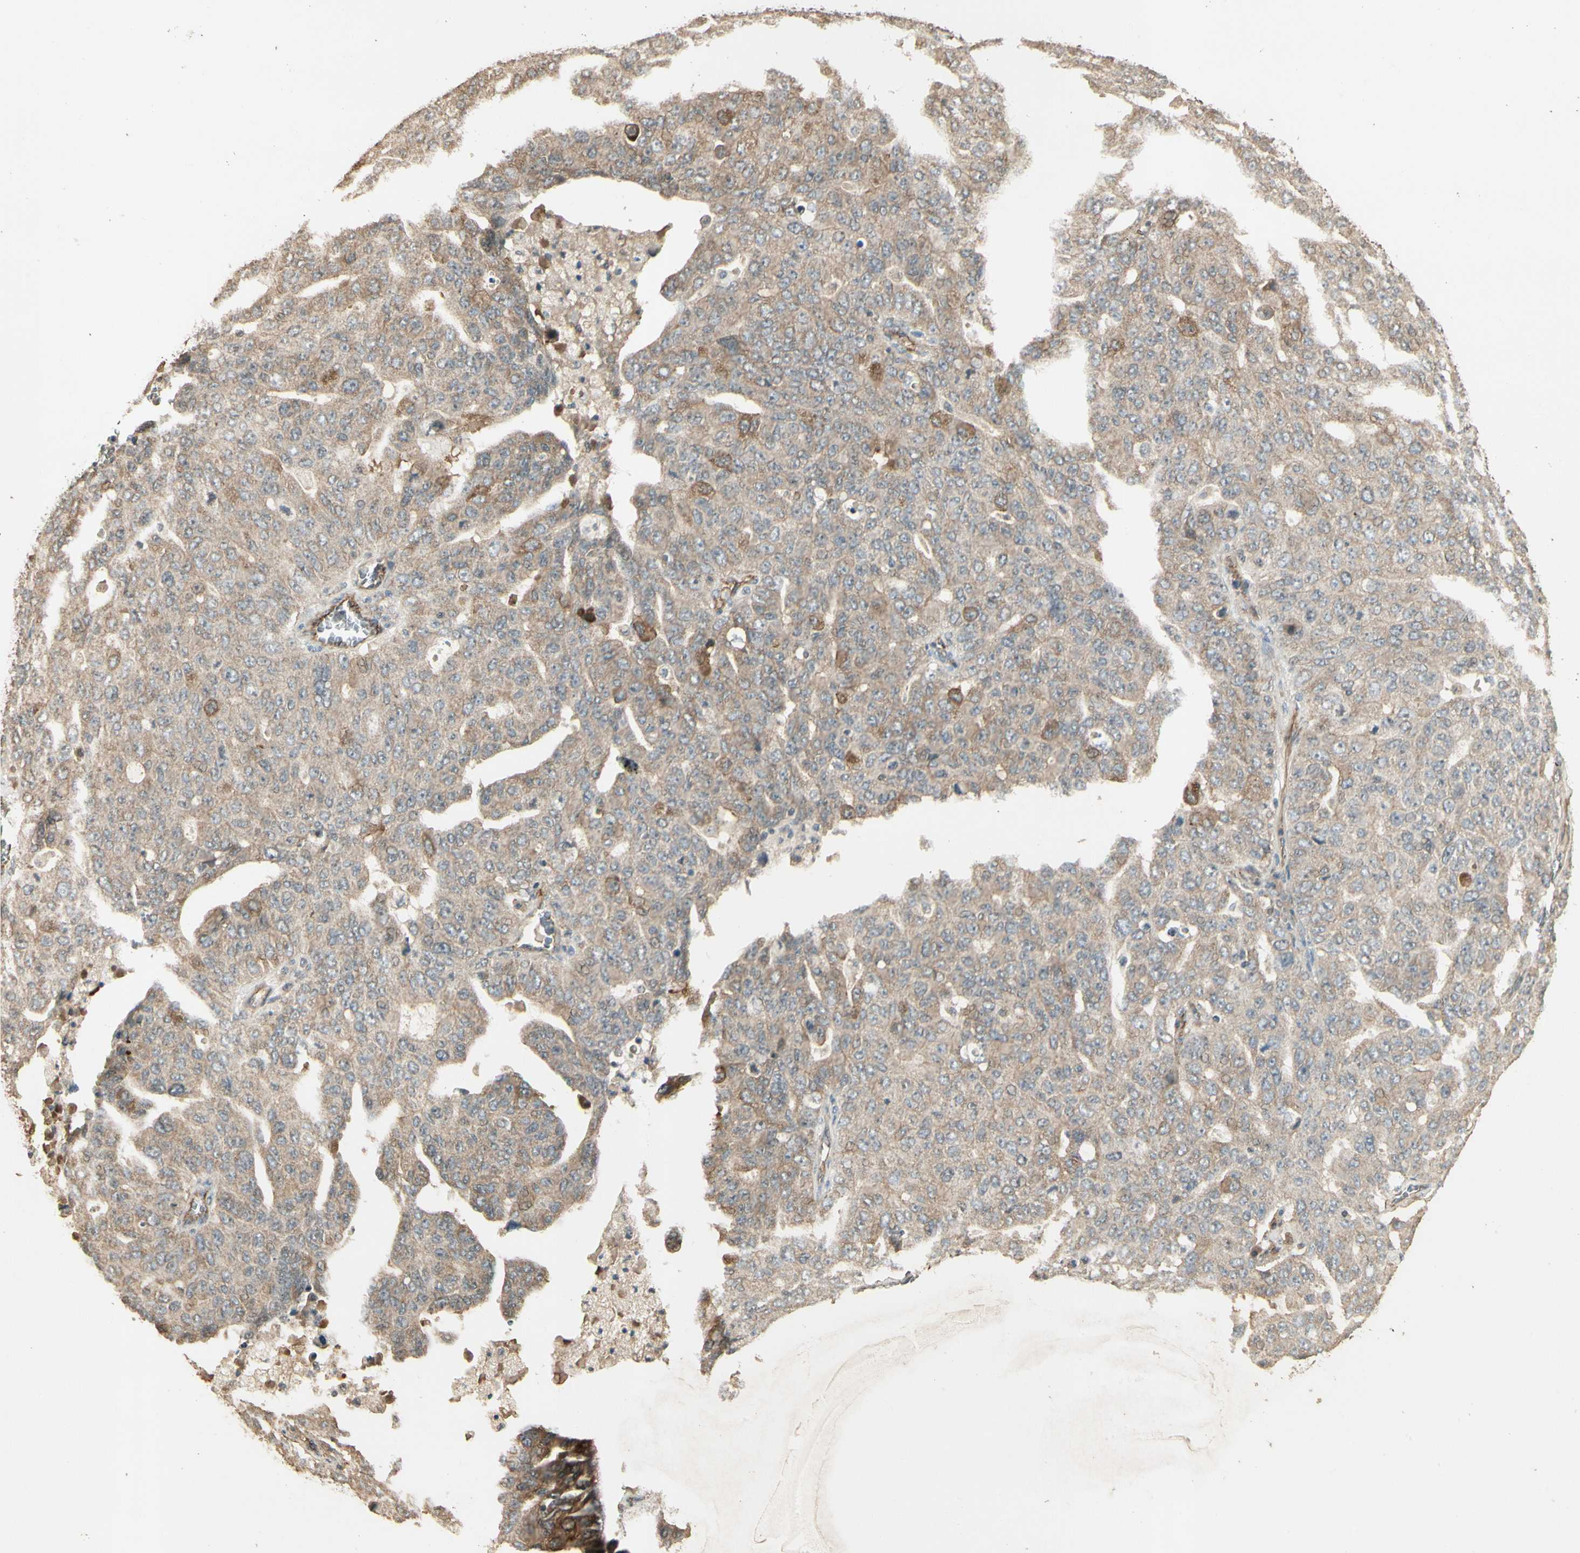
{"staining": {"intensity": "moderate", "quantity": "<25%", "location": "cytoplasmic/membranous"}, "tissue": "ovarian cancer", "cell_type": "Tumor cells", "image_type": "cancer", "snomed": [{"axis": "morphology", "description": "Carcinoma, endometroid"}, {"axis": "topography", "description": "Ovary"}], "caption": "Endometroid carcinoma (ovarian) stained with IHC displays moderate cytoplasmic/membranous staining in approximately <25% of tumor cells.", "gene": "RNF180", "patient": {"sex": "female", "age": 62}}